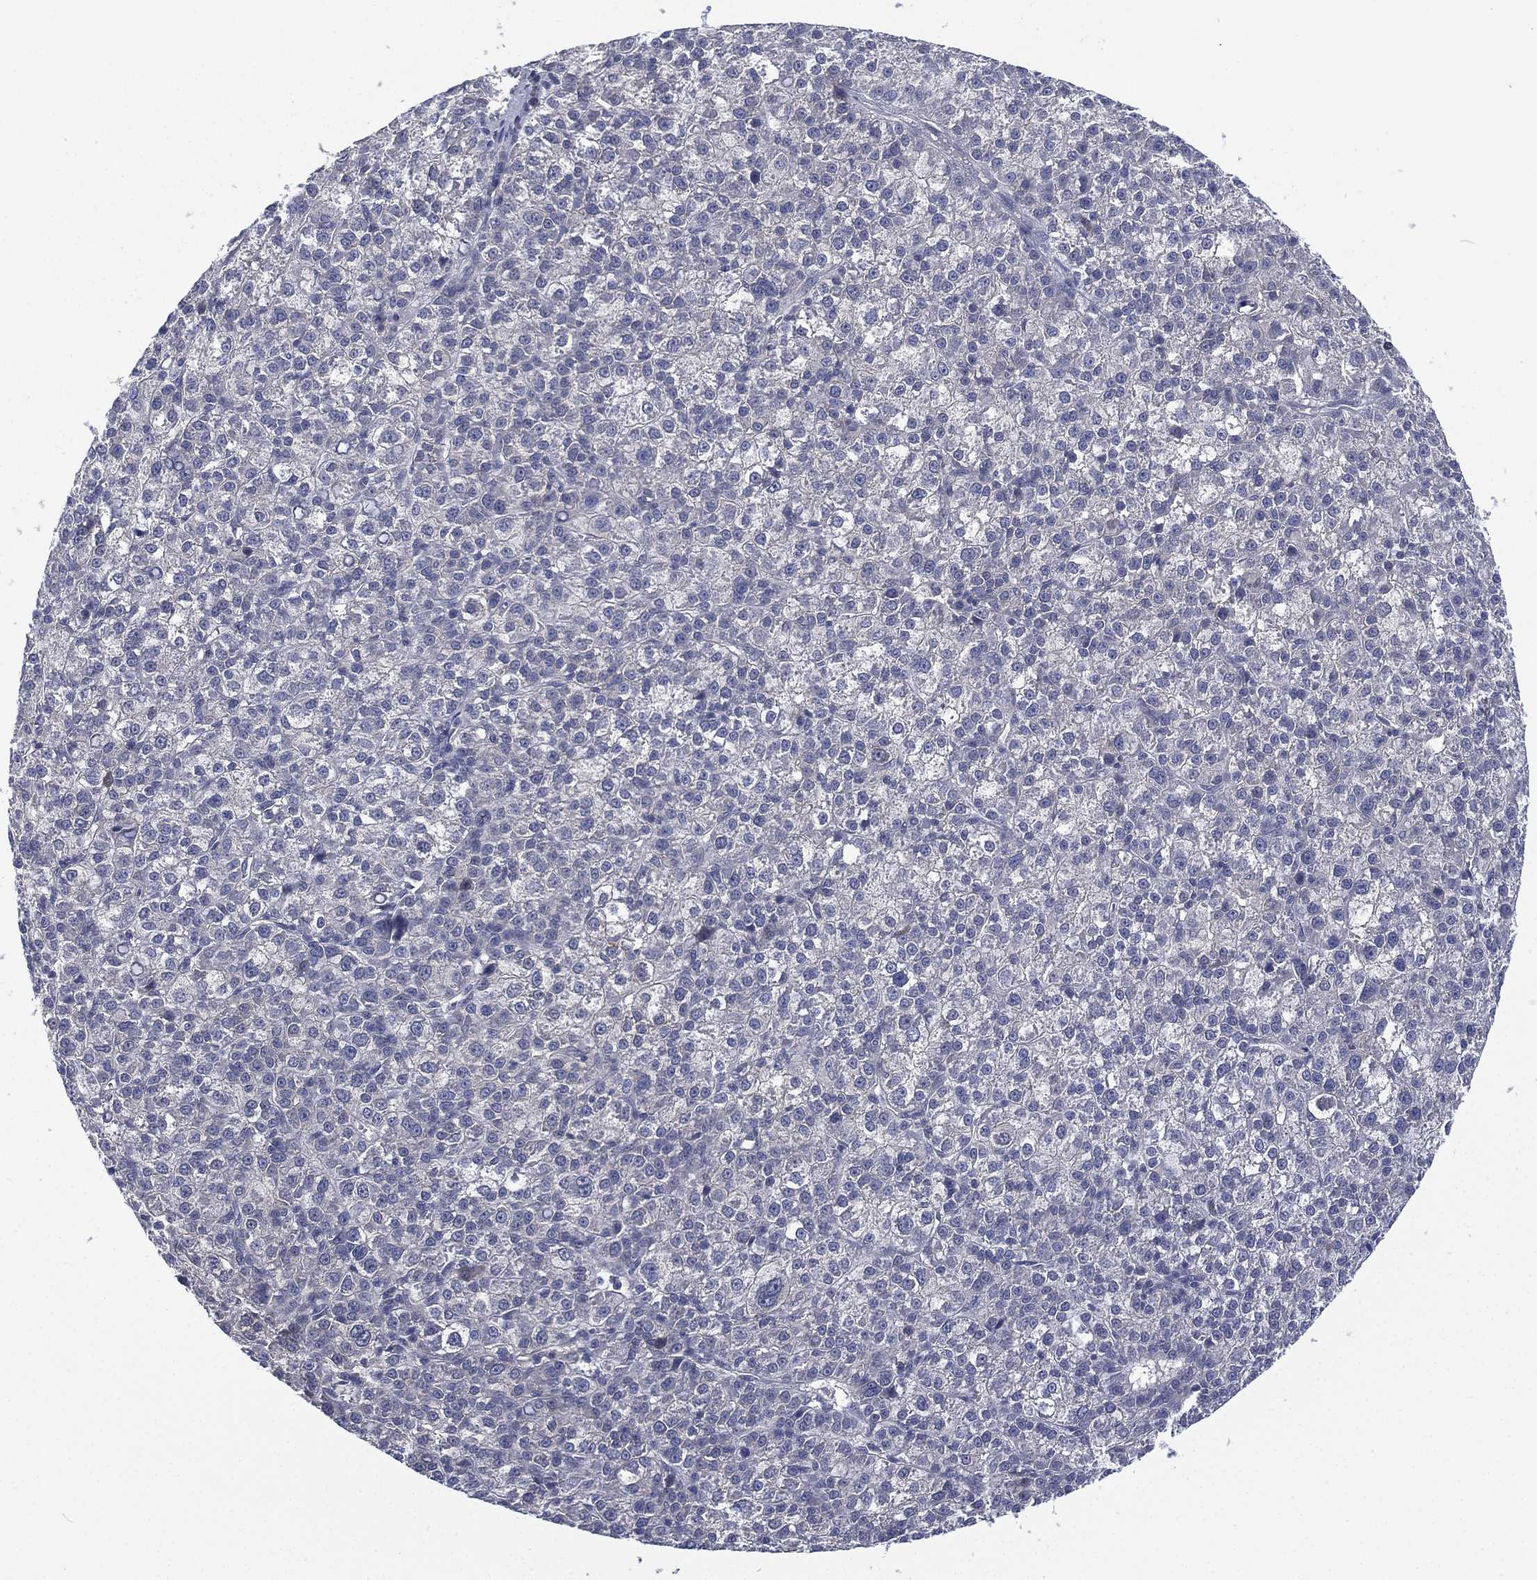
{"staining": {"intensity": "negative", "quantity": "none", "location": "none"}, "tissue": "liver cancer", "cell_type": "Tumor cells", "image_type": "cancer", "snomed": [{"axis": "morphology", "description": "Carcinoma, Hepatocellular, NOS"}, {"axis": "topography", "description": "Liver"}], "caption": "A photomicrograph of human liver cancer is negative for staining in tumor cells.", "gene": "MPP7", "patient": {"sex": "female", "age": 60}}